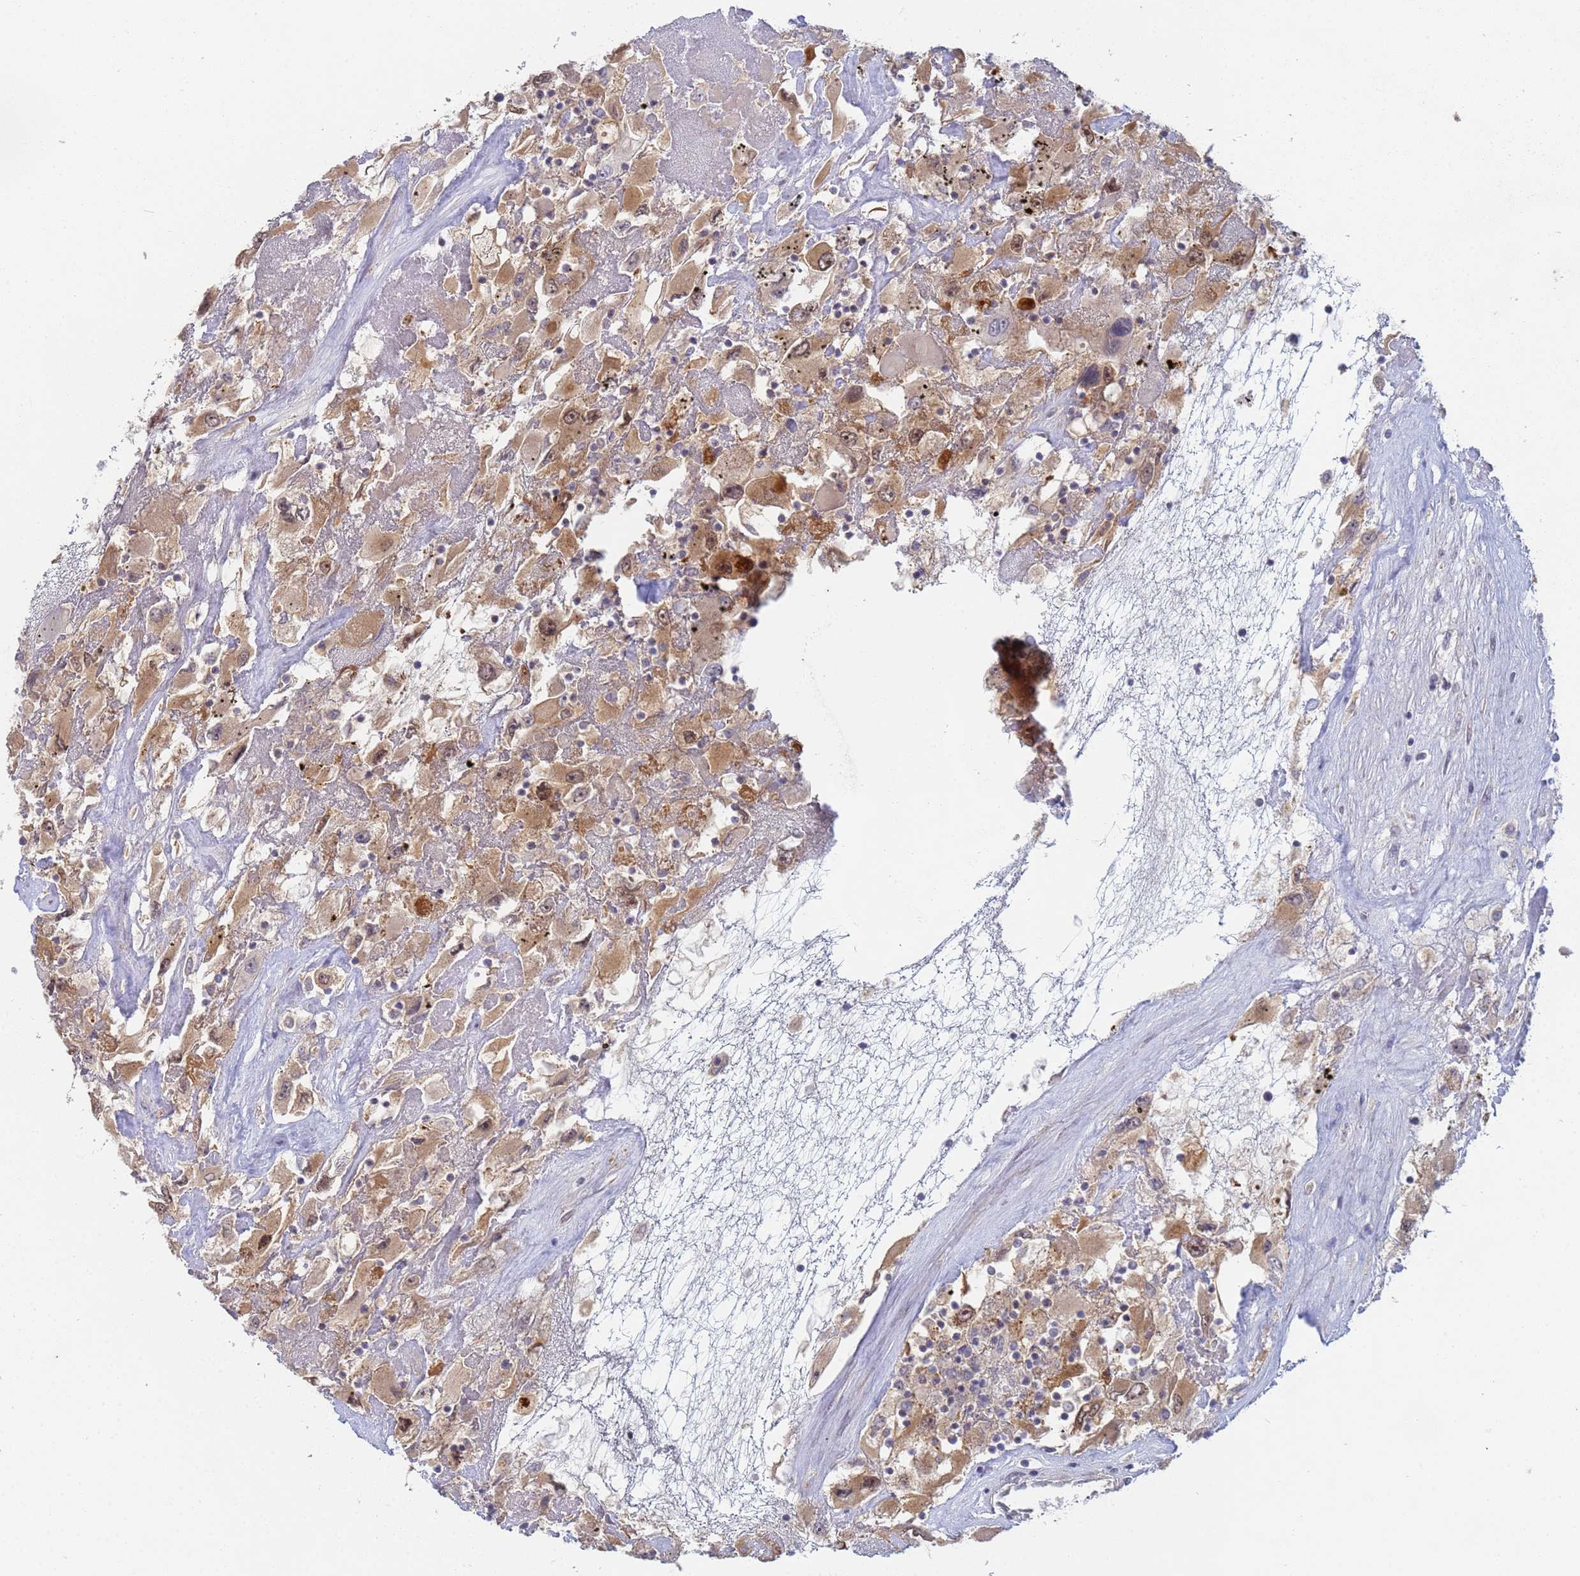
{"staining": {"intensity": "moderate", "quantity": ">75%", "location": "cytoplasmic/membranous,nuclear"}, "tissue": "renal cancer", "cell_type": "Tumor cells", "image_type": "cancer", "snomed": [{"axis": "morphology", "description": "Adenocarcinoma, NOS"}, {"axis": "topography", "description": "Kidney"}], "caption": "Immunohistochemistry micrograph of neoplastic tissue: adenocarcinoma (renal) stained using immunohistochemistry (IHC) exhibits medium levels of moderate protein expression localized specifically in the cytoplasmic/membranous and nuclear of tumor cells, appearing as a cytoplasmic/membranous and nuclear brown color.", "gene": "SHARPIN", "patient": {"sex": "female", "age": 52}}